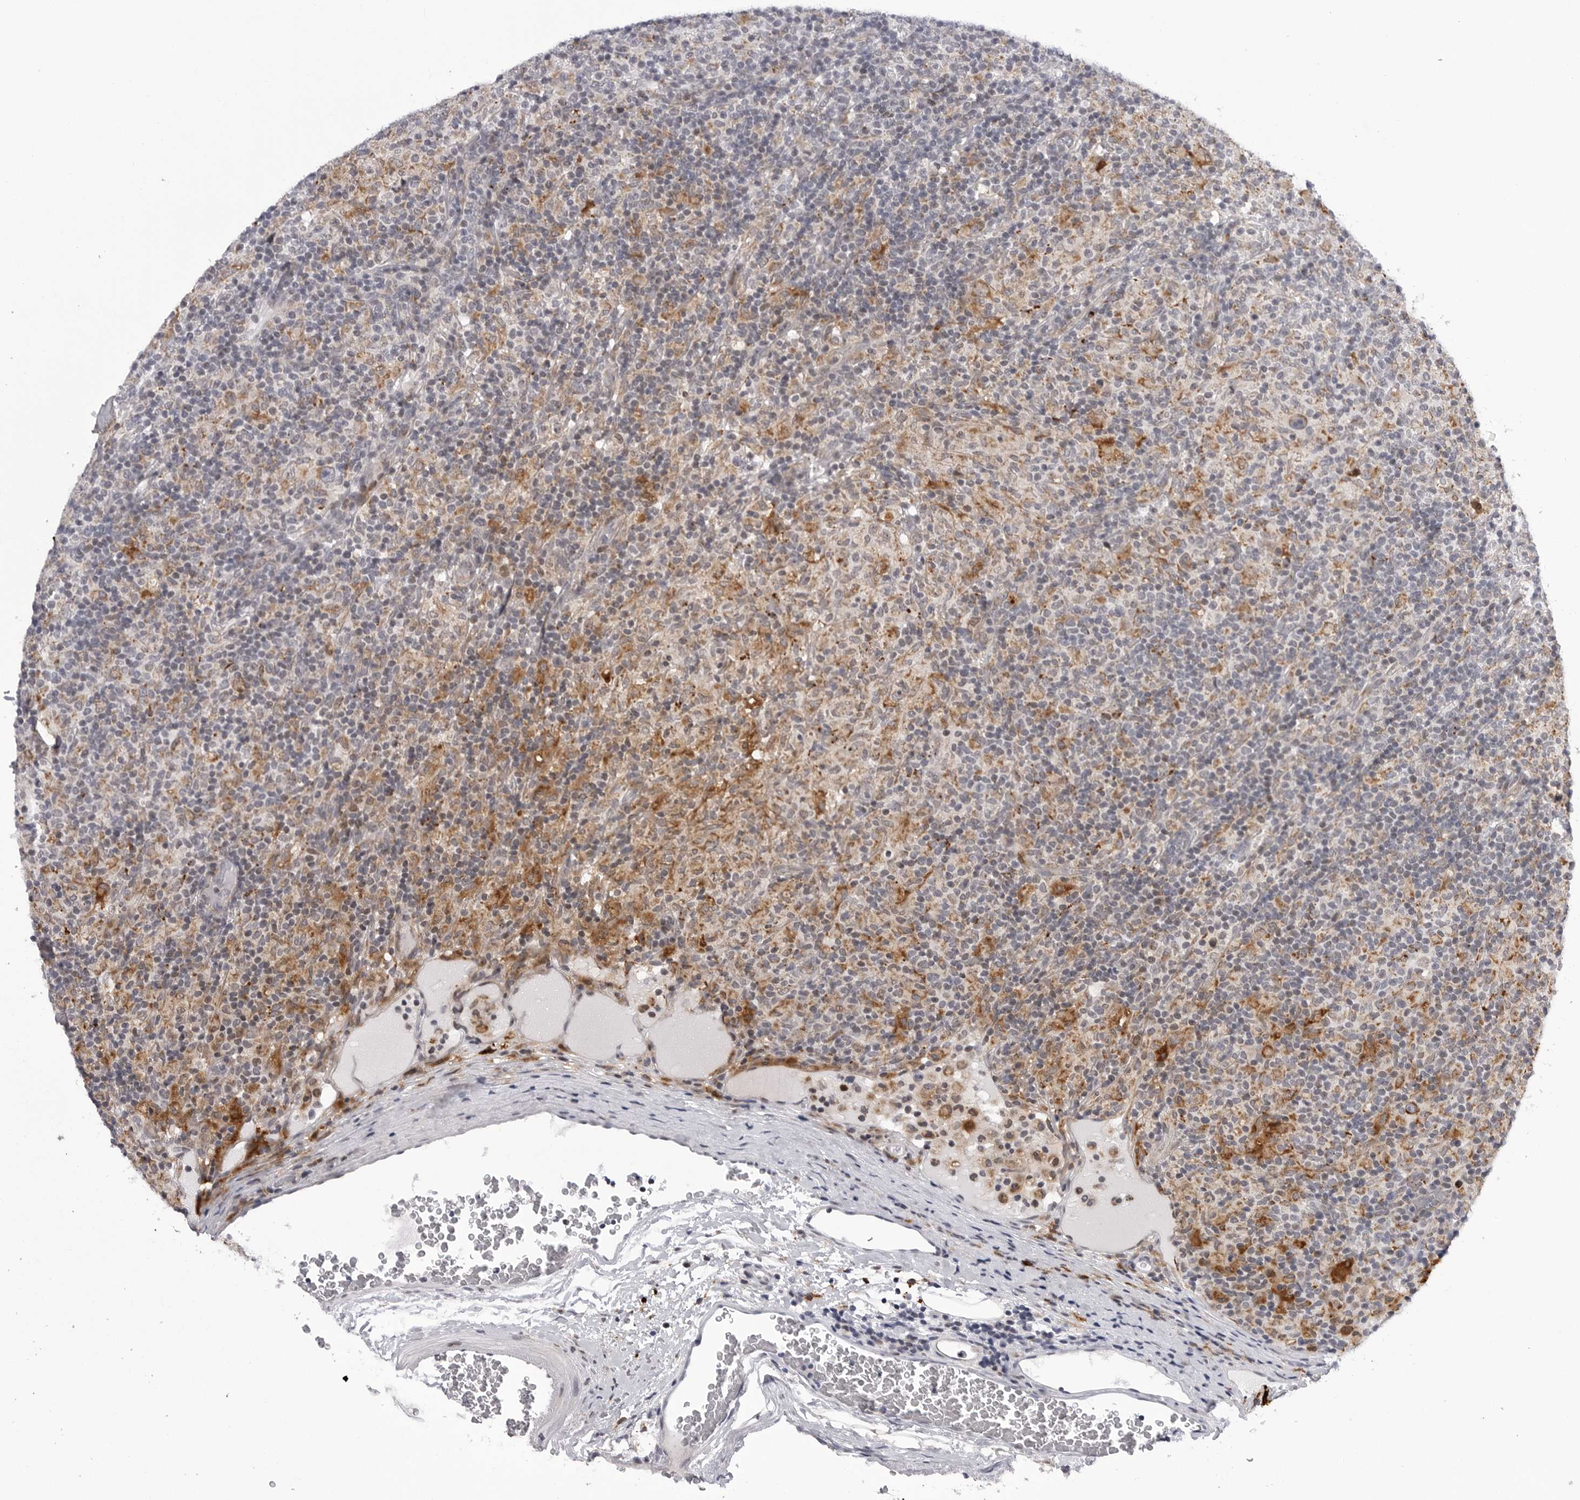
{"staining": {"intensity": "moderate", "quantity": "<25%", "location": "cytoplasmic/membranous"}, "tissue": "lymphoma", "cell_type": "Tumor cells", "image_type": "cancer", "snomed": [{"axis": "morphology", "description": "Hodgkin's disease, NOS"}, {"axis": "topography", "description": "Lymph node"}], "caption": "Human Hodgkin's disease stained for a protein (brown) displays moderate cytoplasmic/membranous positive positivity in about <25% of tumor cells.", "gene": "CDK20", "patient": {"sex": "male", "age": 70}}